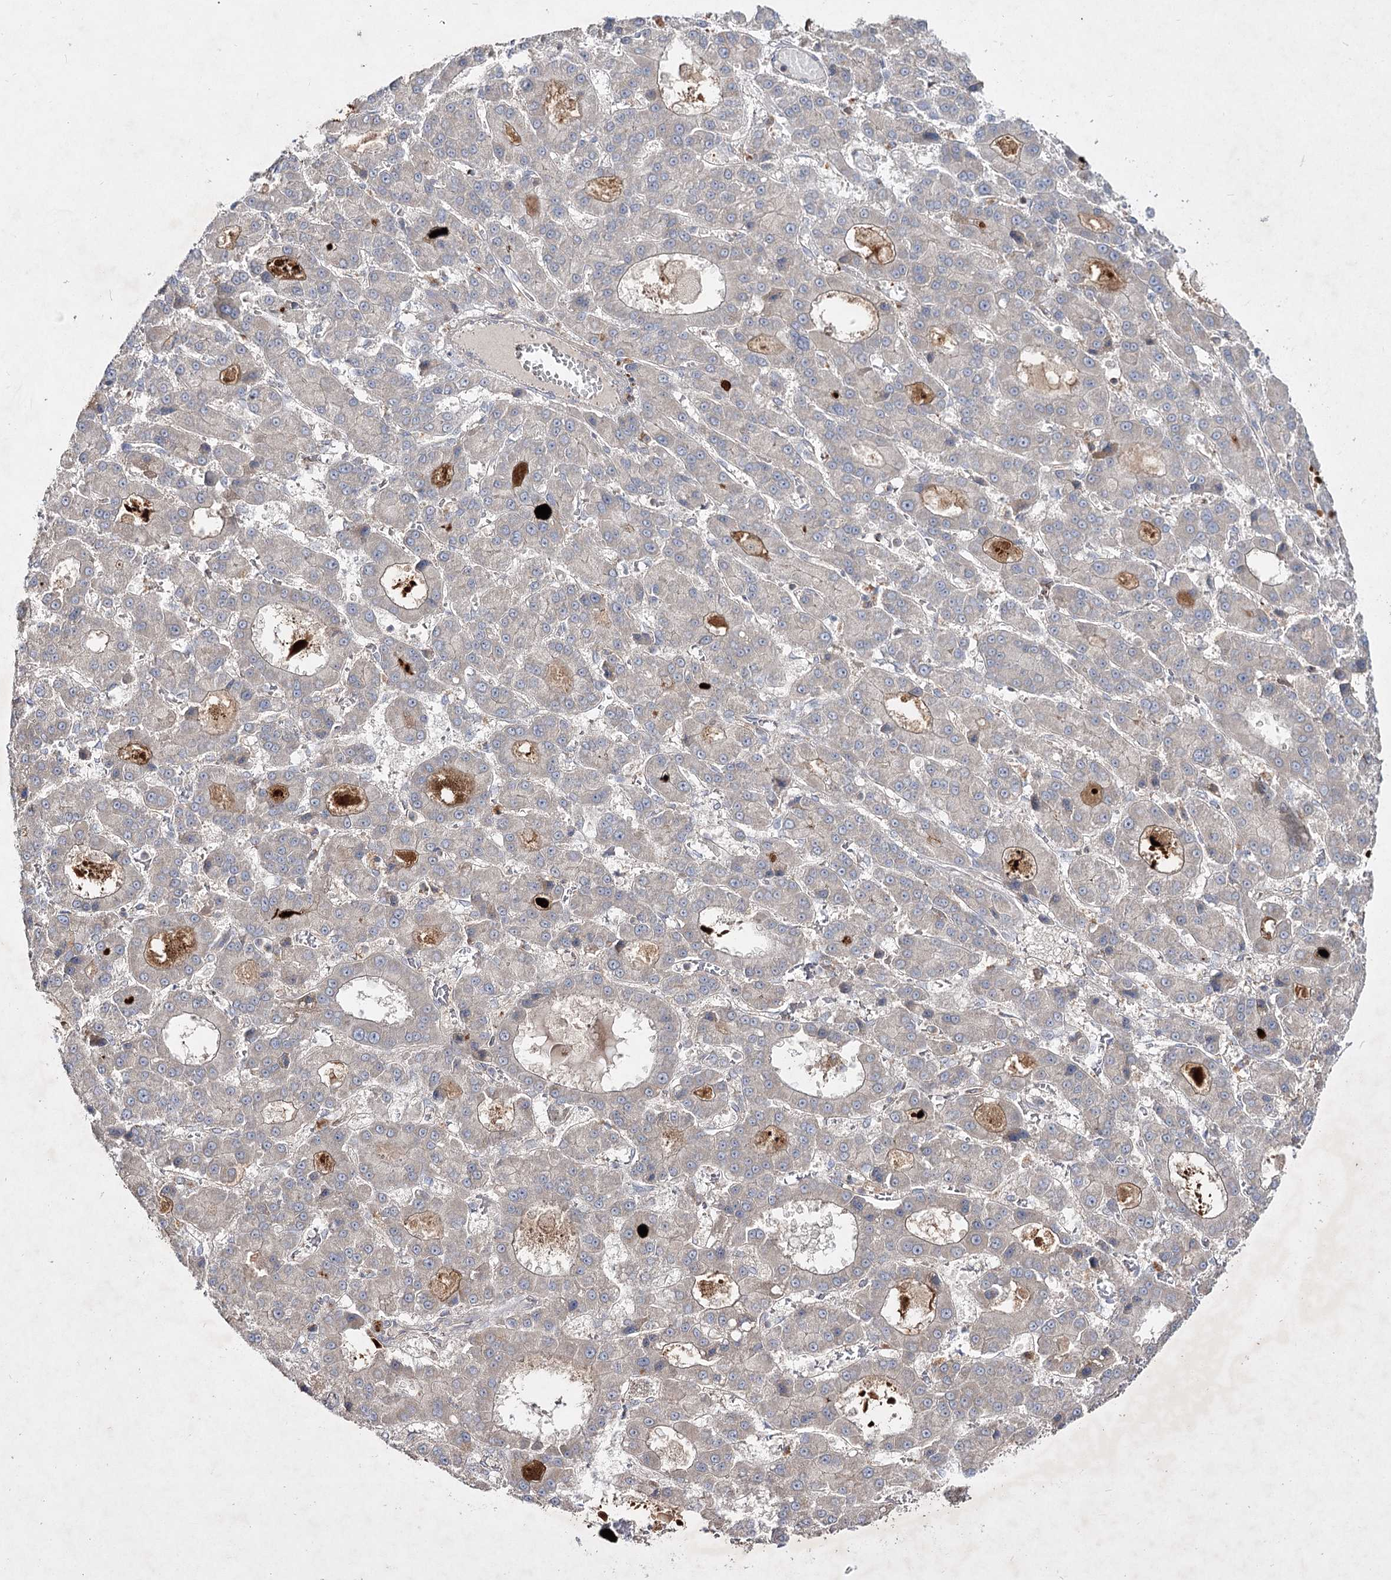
{"staining": {"intensity": "weak", "quantity": "<25%", "location": "cytoplasmic/membranous"}, "tissue": "liver cancer", "cell_type": "Tumor cells", "image_type": "cancer", "snomed": [{"axis": "morphology", "description": "Carcinoma, Hepatocellular, NOS"}, {"axis": "topography", "description": "Liver"}], "caption": "Immunohistochemistry (IHC) photomicrograph of neoplastic tissue: human hepatocellular carcinoma (liver) stained with DAB (3,3'-diaminobenzidine) exhibits no significant protein staining in tumor cells.", "gene": "CIB2", "patient": {"sex": "male", "age": 70}}